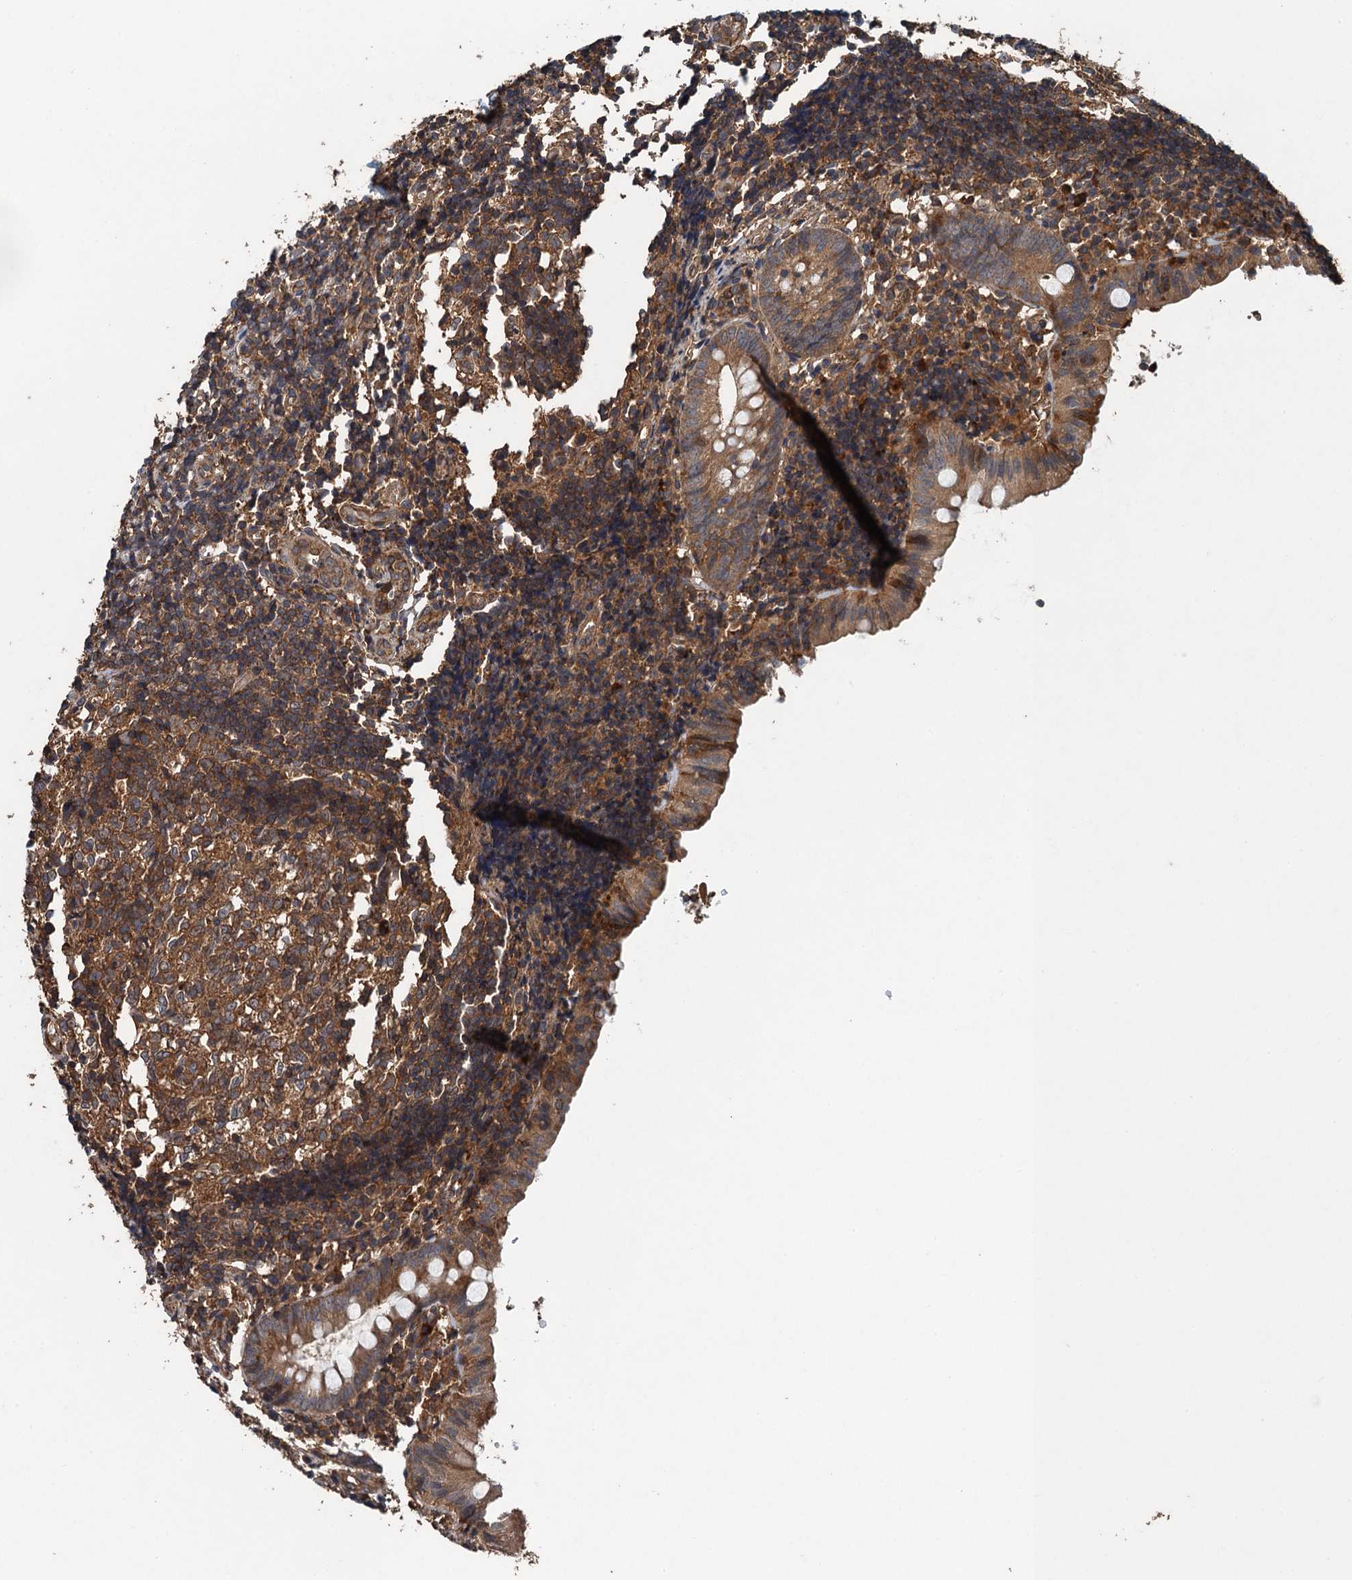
{"staining": {"intensity": "strong", "quantity": ">75%", "location": "cytoplasmic/membranous"}, "tissue": "appendix", "cell_type": "Glandular cells", "image_type": "normal", "snomed": [{"axis": "morphology", "description": "Normal tissue, NOS"}, {"axis": "topography", "description": "Appendix"}], "caption": "This histopathology image displays normal appendix stained with immunohistochemistry to label a protein in brown. The cytoplasmic/membranous of glandular cells show strong positivity for the protein. Nuclei are counter-stained blue.", "gene": "BORCS5", "patient": {"sex": "male", "age": 8}}